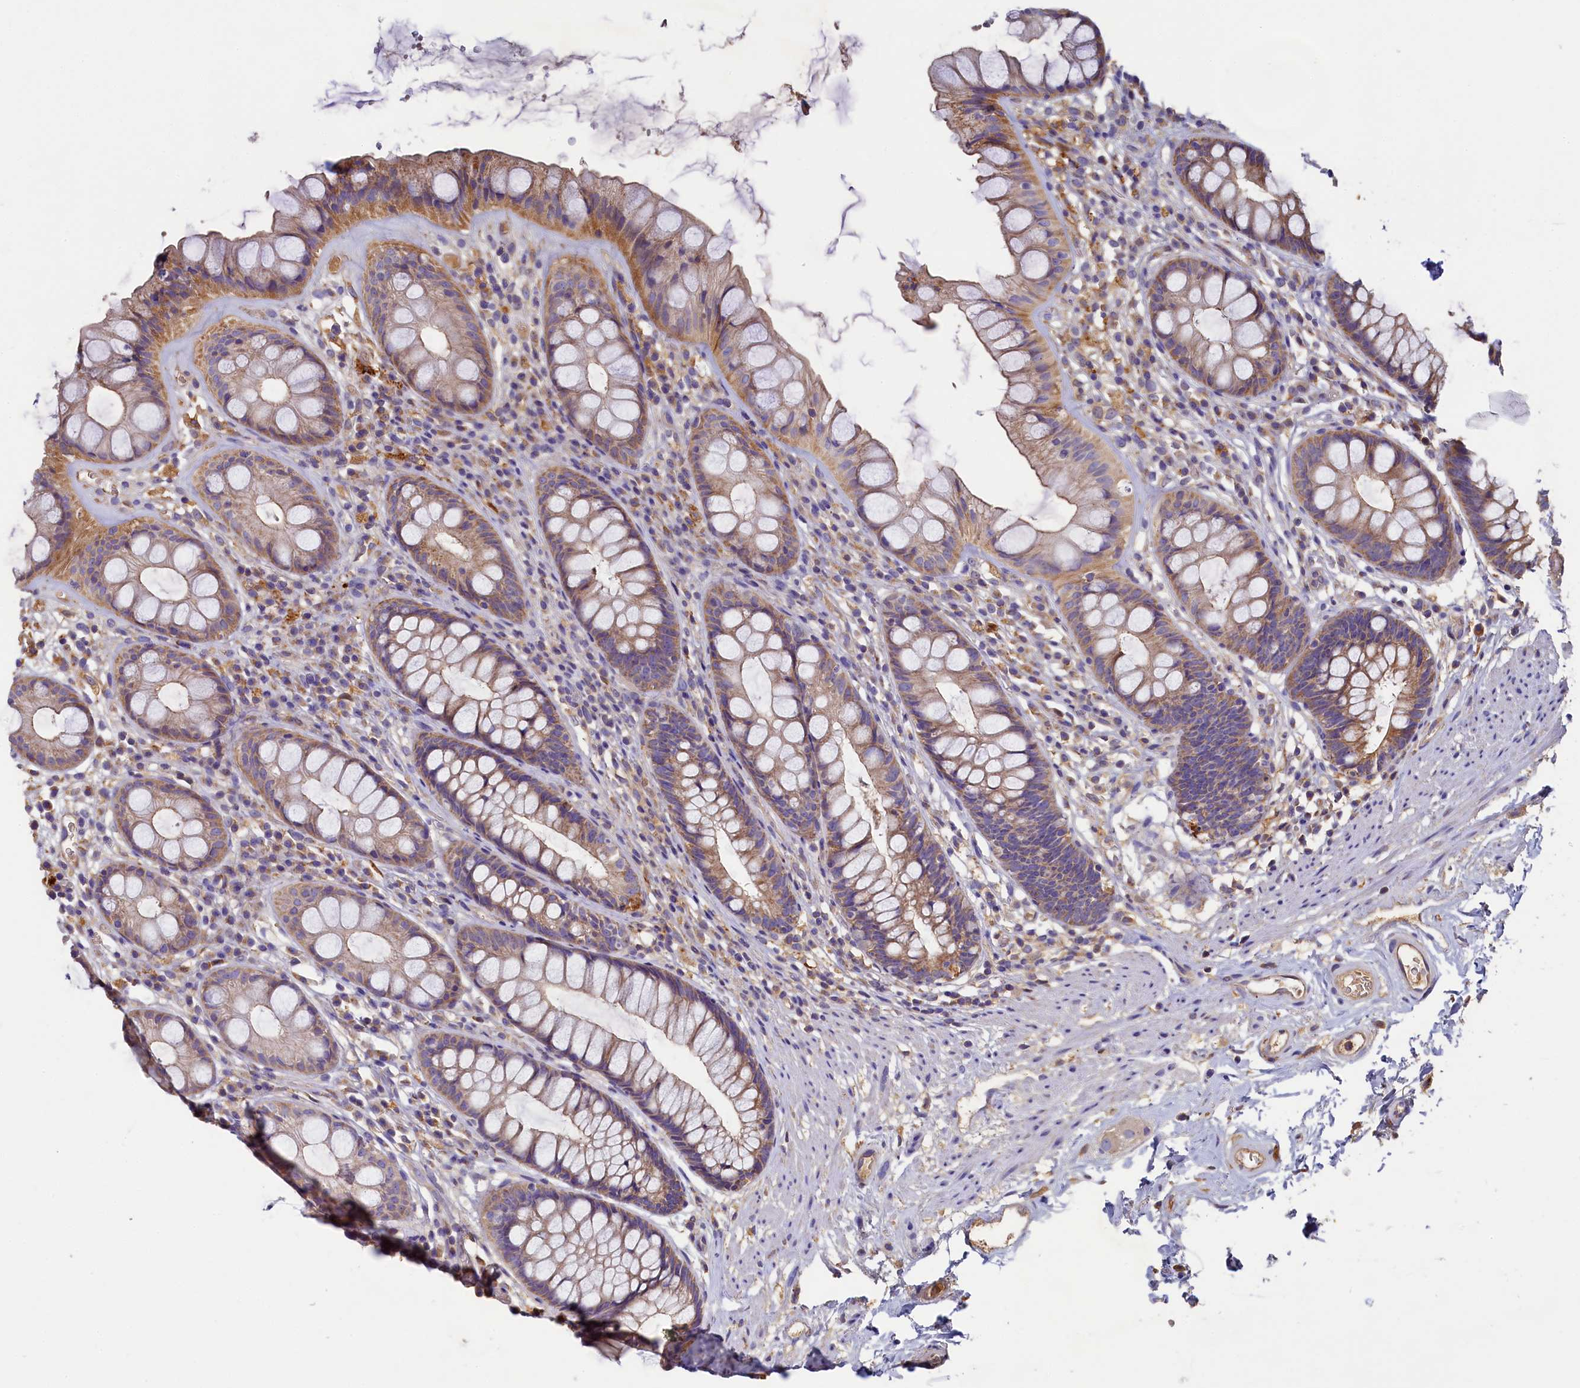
{"staining": {"intensity": "moderate", "quantity": ">75%", "location": "cytoplasmic/membranous"}, "tissue": "rectum", "cell_type": "Glandular cells", "image_type": "normal", "snomed": [{"axis": "morphology", "description": "Normal tissue, NOS"}, {"axis": "topography", "description": "Rectum"}], "caption": "Immunohistochemical staining of normal human rectum reveals >75% levels of moderate cytoplasmic/membranous protein expression in approximately >75% of glandular cells.", "gene": "SEC31B", "patient": {"sex": "male", "age": 74}}